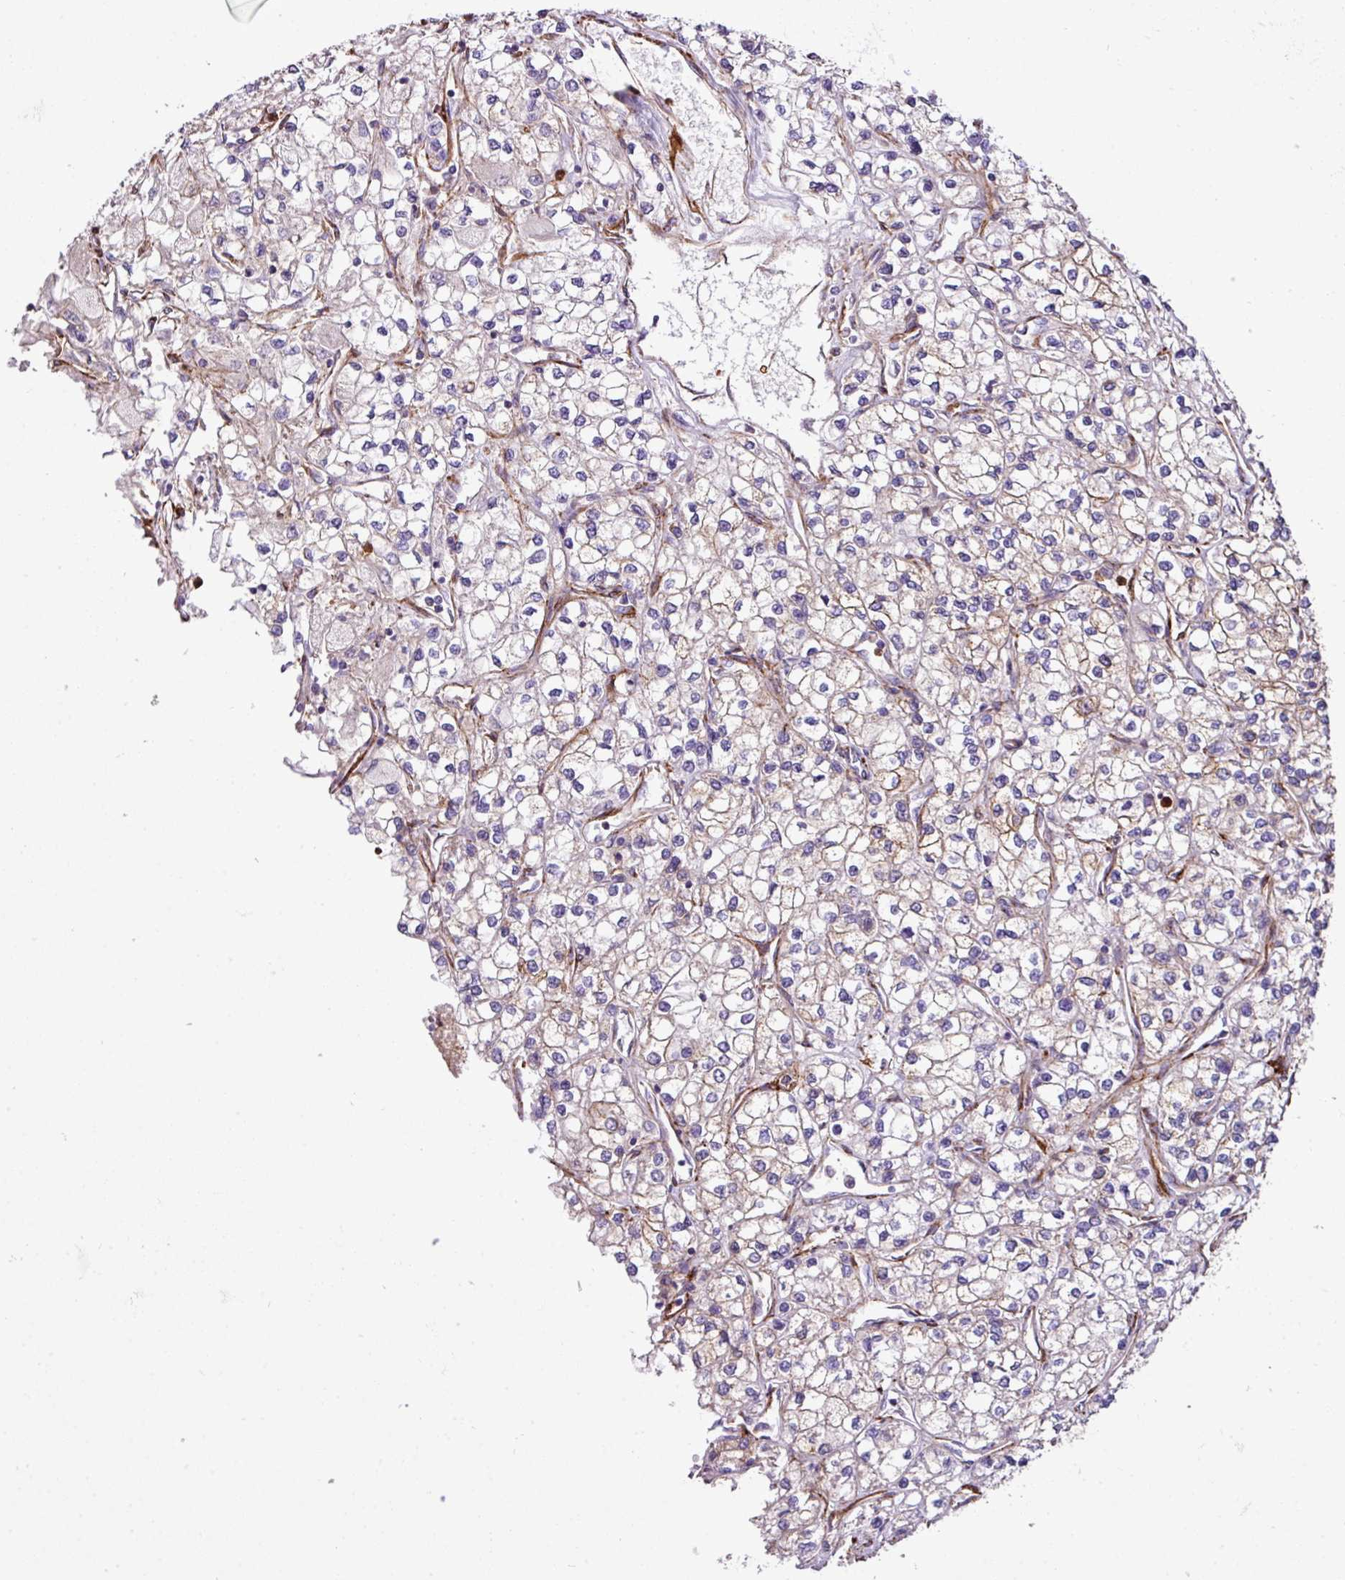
{"staining": {"intensity": "moderate", "quantity": "25%-75%", "location": "cytoplasmic/membranous"}, "tissue": "renal cancer", "cell_type": "Tumor cells", "image_type": "cancer", "snomed": [{"axis": "morphology", "description": "Adenocarcinoma, NOS"}, {"axis": "topography", "description": "Kidney"}], "caption": "Adenocarcinoma (renal) tissue reveals moderate cytoplasmic/membranous staining in about 25%-75% of tumor cells, visualized by immunohistochemistry.", "gene": "FAM47E", "patient": {"sex": "male", "age": 80}}